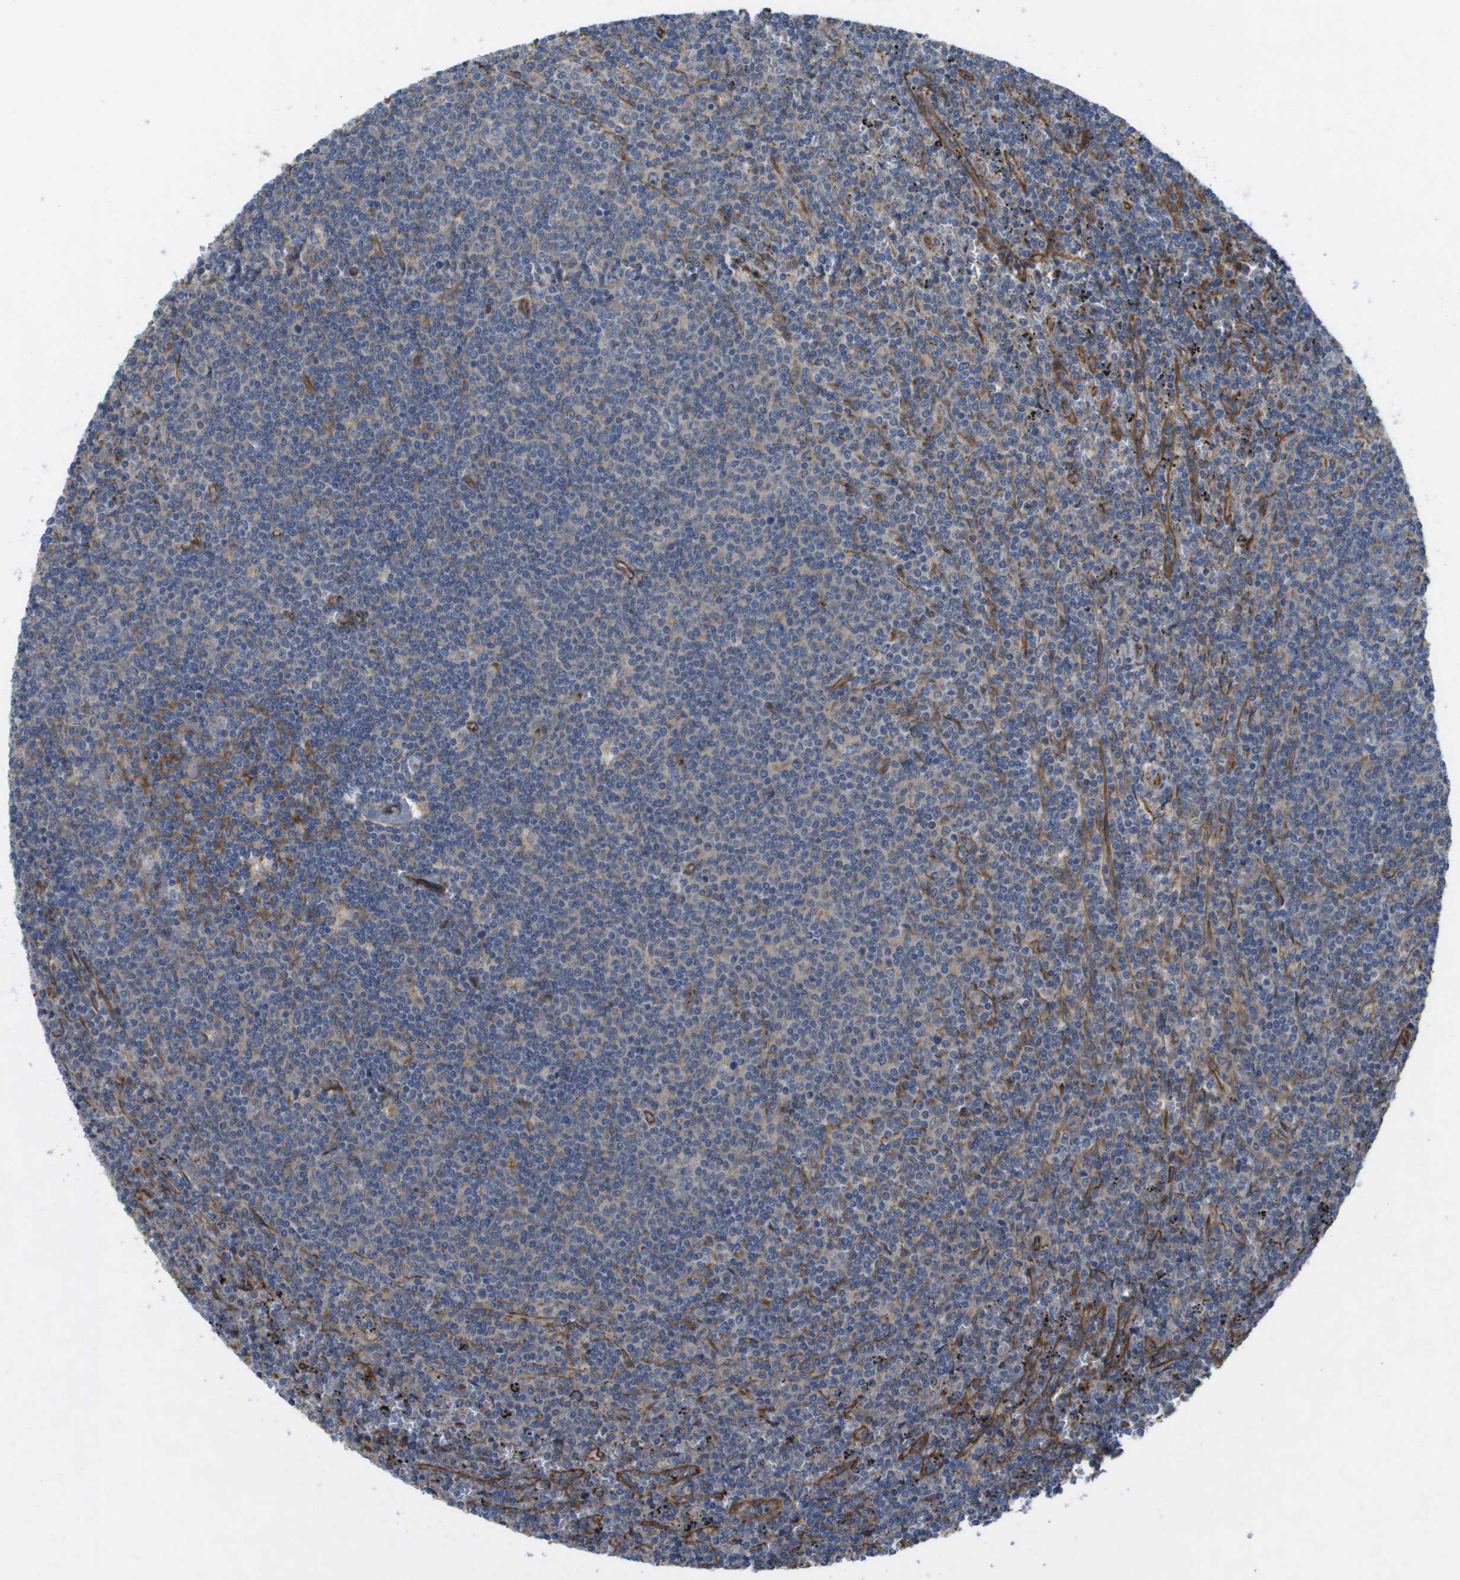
{"staining": {"intensity": "weak", "quantity": "25%-75%", "location": "cytoplasmic/membranous"}, "tissue": "lymphoma", "cell_type": "Tumor cells", "image_type": "cancer", "snomed": [{"axis": "morphology", "description": "Malignant lymphoma, non-Hodgkin's type, Low grade"}, {"axis": "topography", "description": "Spleen"}], "caption": "Malignant lymphoma, non-Hodgkin's type (low-grade) tissue shows weak cytoplasmic/membranous staining in about 25%-75% of tumor cells, visualized by immunohistochemistry. (IHC, brightfield microscopy, high magnification).", "gene": "SLC6A9", "patient": {"sex": "female", "age": 50}}